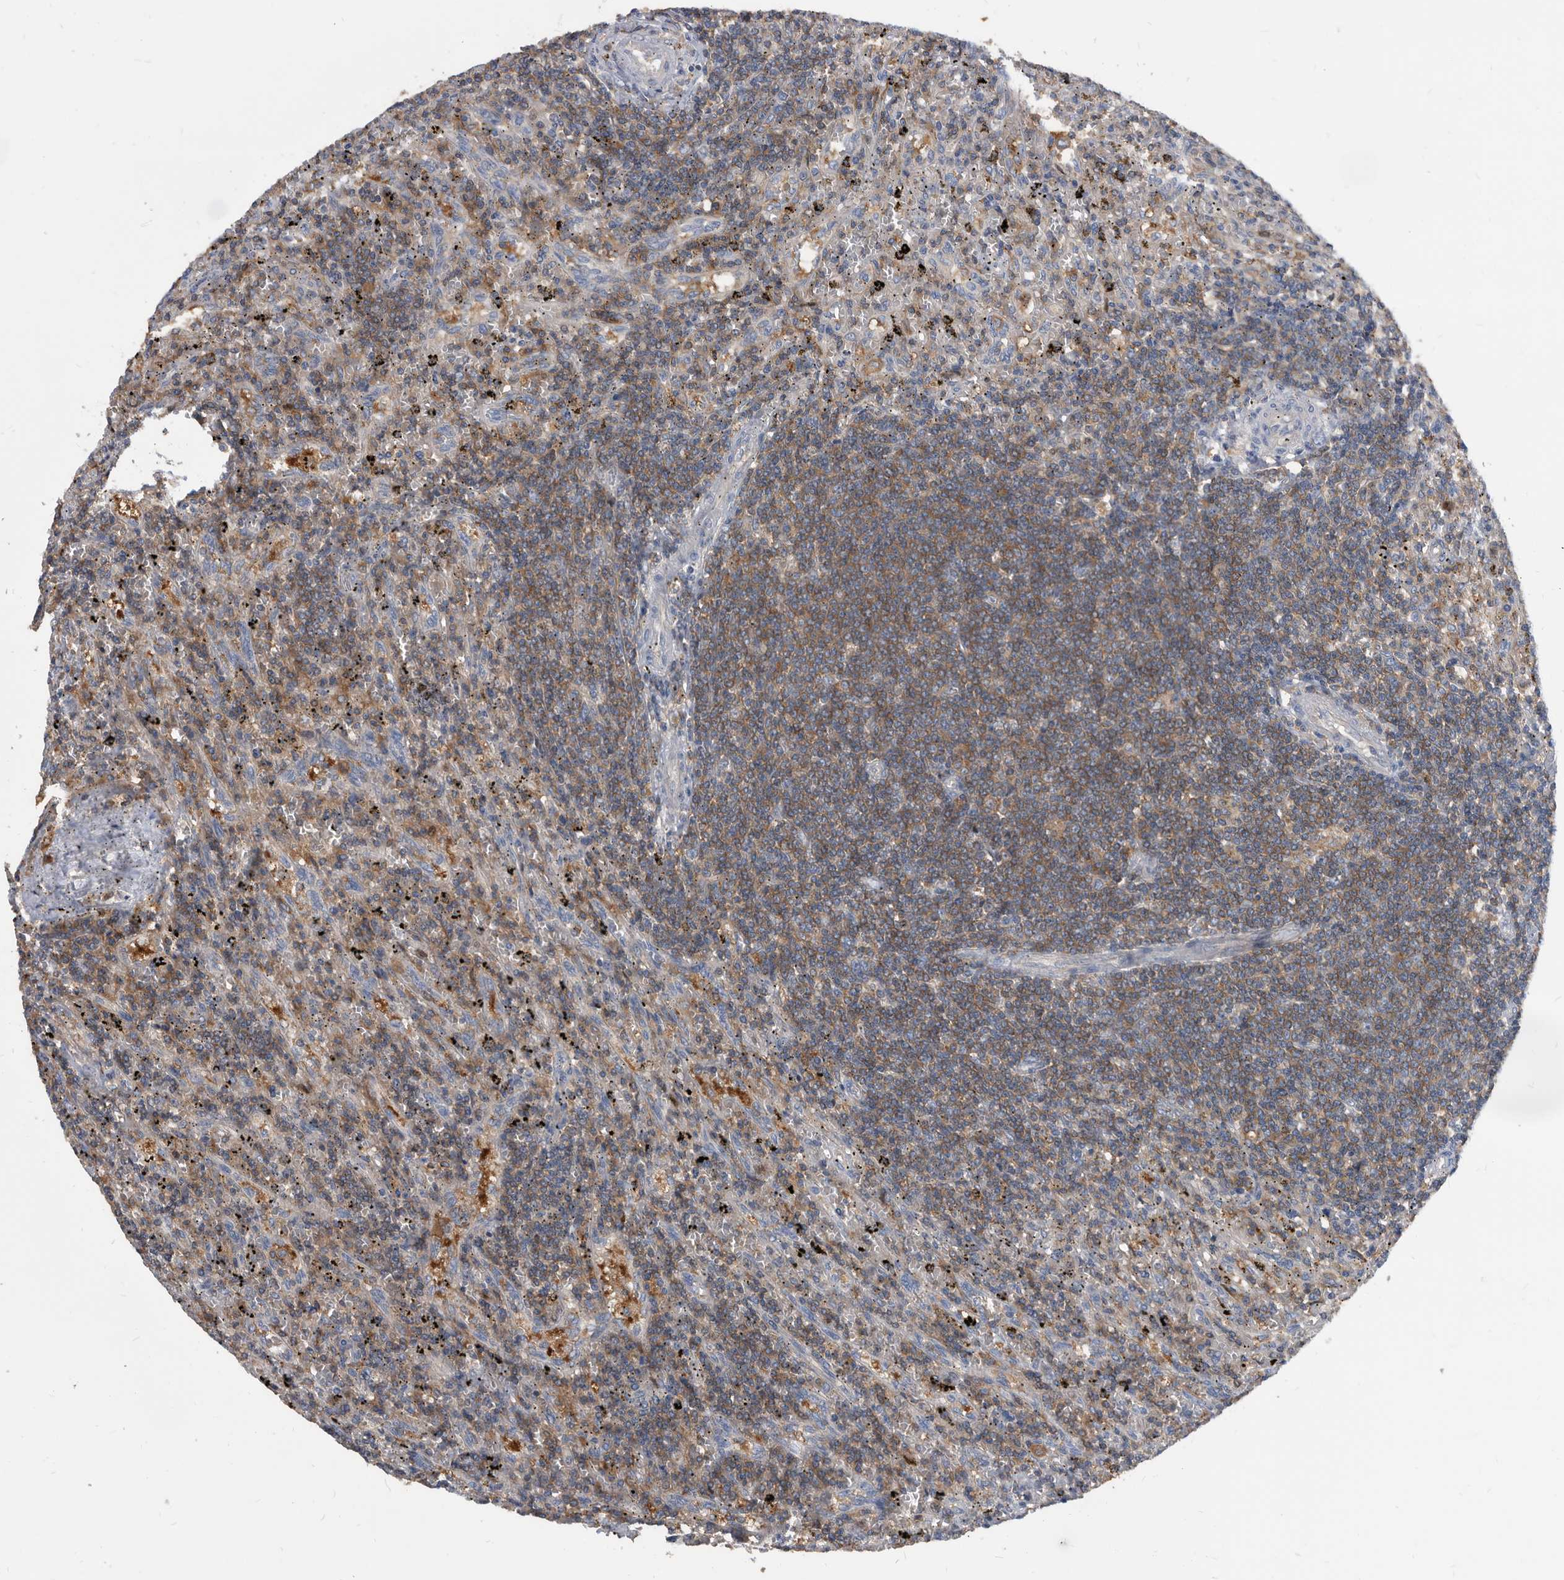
{"staining": {"intensity": "weak", "quantity": "<25%", "location": "cytoplasmic/membranous"}, "tissue": "lymphoma", "cell_type": "Tumor cells", "image_type": "cancer", "snomed": [{"axis": "morphology", "description": "Malignant lymphoma, non-Hodgkin's type, Low grade"}, {"axis": "topography", "description": "Spleen"}], "caption": "The photomicrograph exhibits no staining of tumor cells in low-grade malignant lymphoma, non-Hodgkin's type. (DAB immunohistochemistry, high magnification).", "gene": "APEH", "patient": {"sex": "male", "age": 76}}